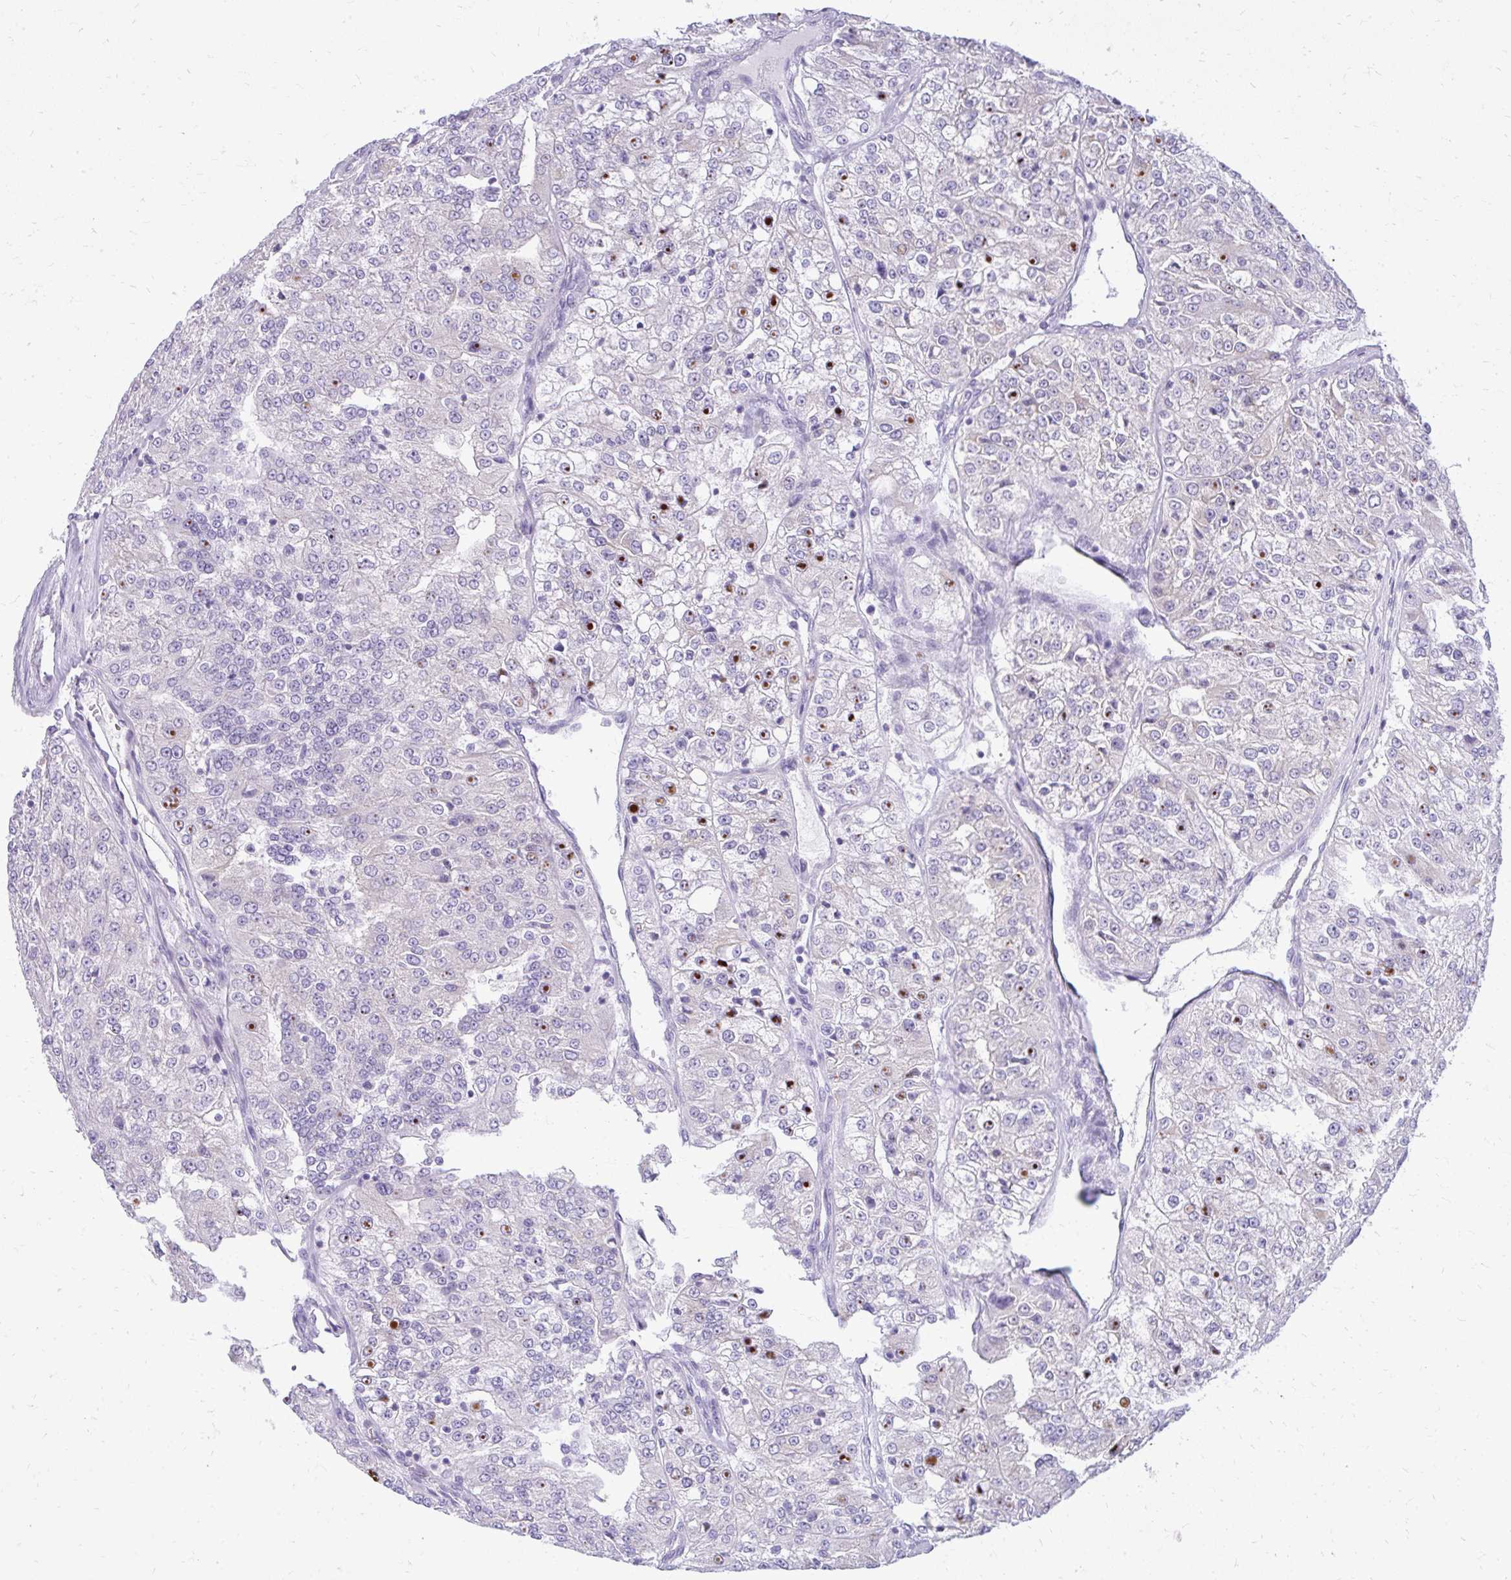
{"staining": {"intensity": "moderate", "quantity": "<25%", "location": "nuclear"}, "tissue": "renal cancer", "cell_type": "Tumor cells", "image_type": "cancer", "snomed": [{"axis": "morphology", "description": "Adenocarcinoma, NOS"}, {"axis": "topography", "description": "Kidney"}], "caption": "Immunohistochemistry photomicrograph of neoplastic tissue: renal adenocarcinoma stained using immunohistochemistry reveals low levels of moderate protein expression localized specifically in the nuclear of tumor cells, appearing as a nuclear brown color.", "gene": "PRAP1", "patient": {"sex": "female", "age": 63}}